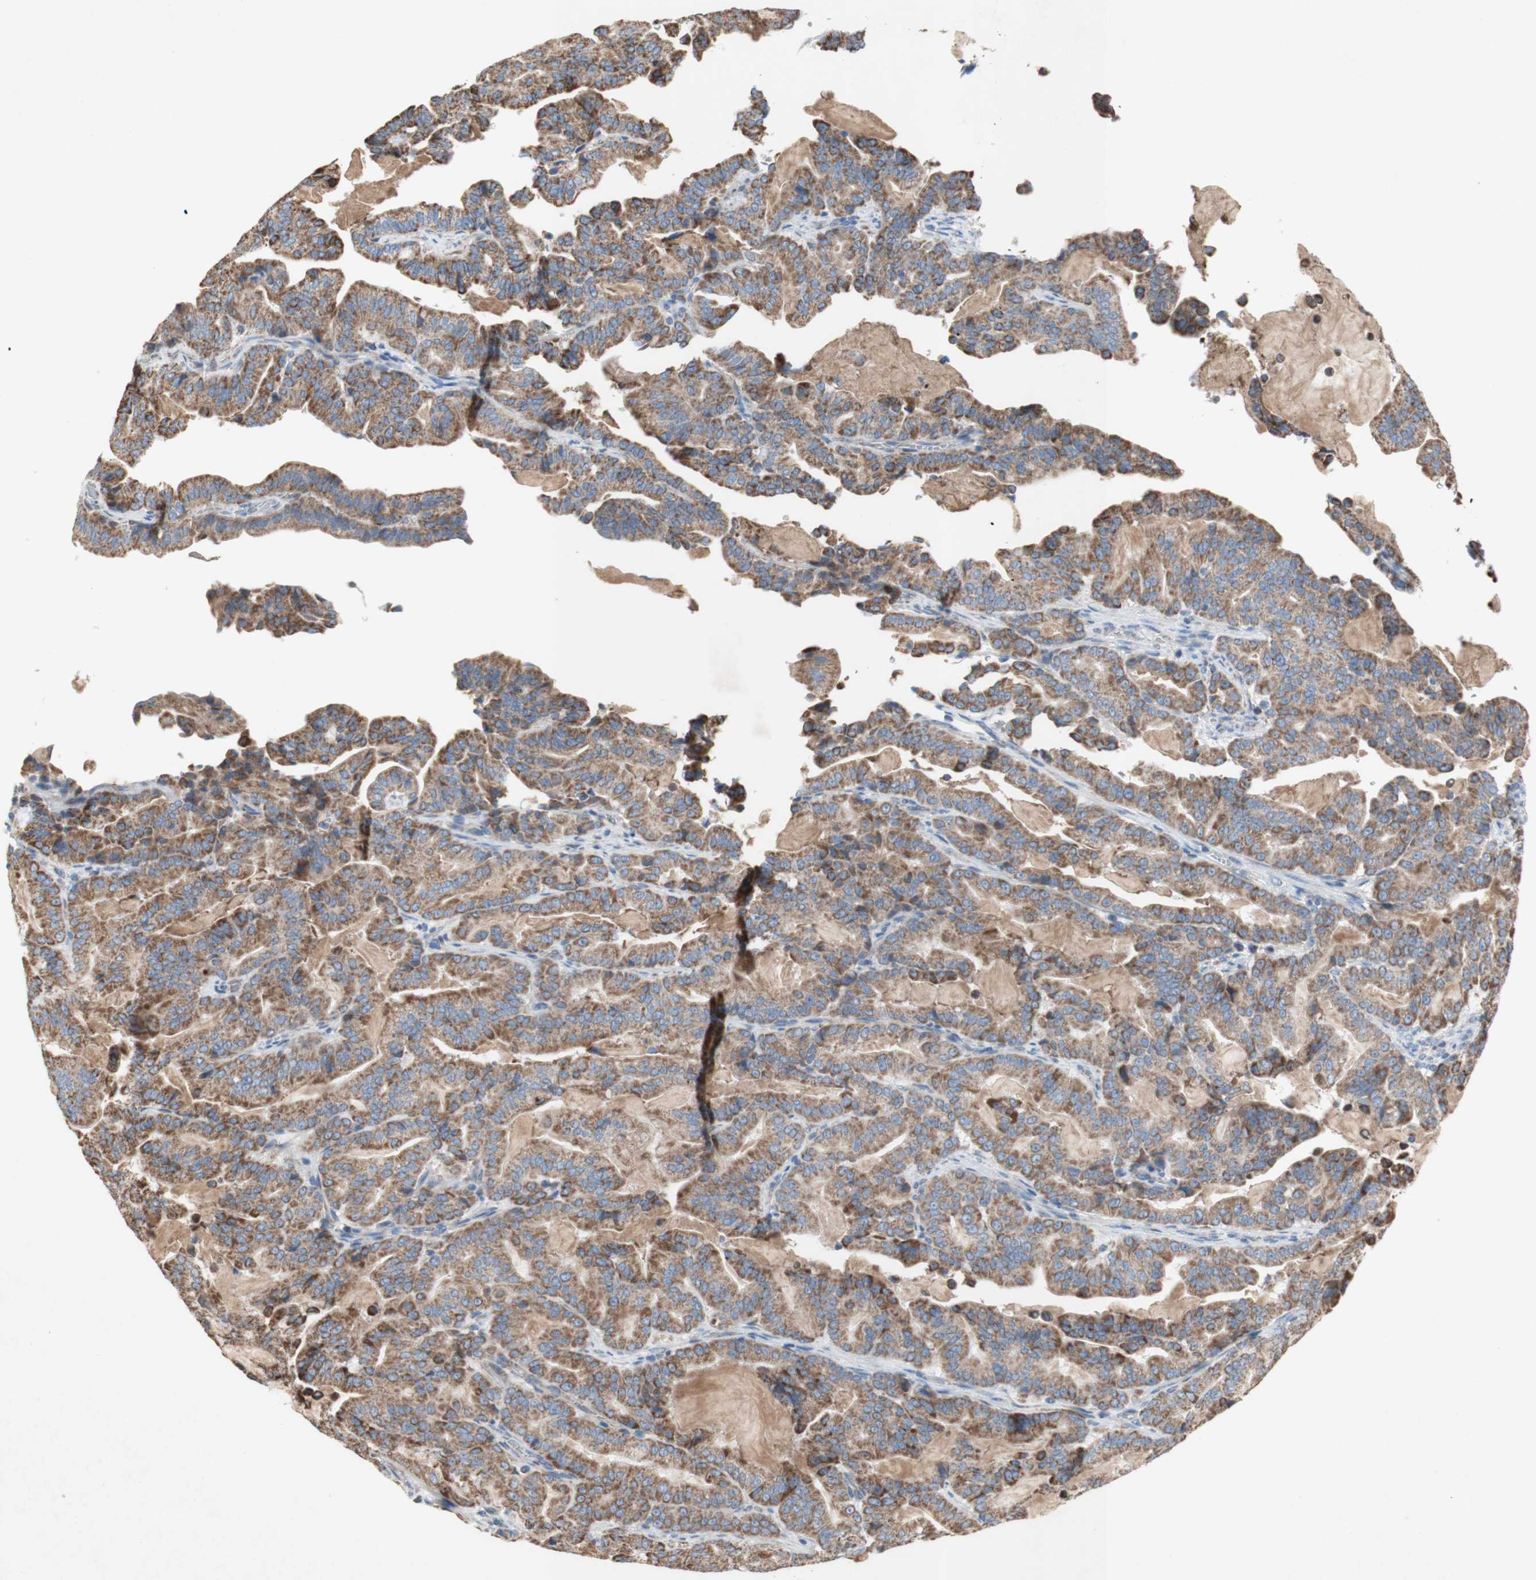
{"staining": {"intensity": "moderate", "quantity": ">75%", "location": "cytoplasmic/membranous"}, "tissue": "pancreatic cancer", "cell_type": "Tumor cells", "image_type": "cancer", "snomed": [{"axis": "morphology", "description": "Adenocarcinoma, NOS"}, {"axis": "topography", "description": "Pancreas"}], "caption": "A brown stain labels moderate cytoplasmic/membranous expression of a protein in human pancreatic adenocarcinoma tumor cells.", "gene": "SDHB", "patient": {"sex": "male", "age": 63}}